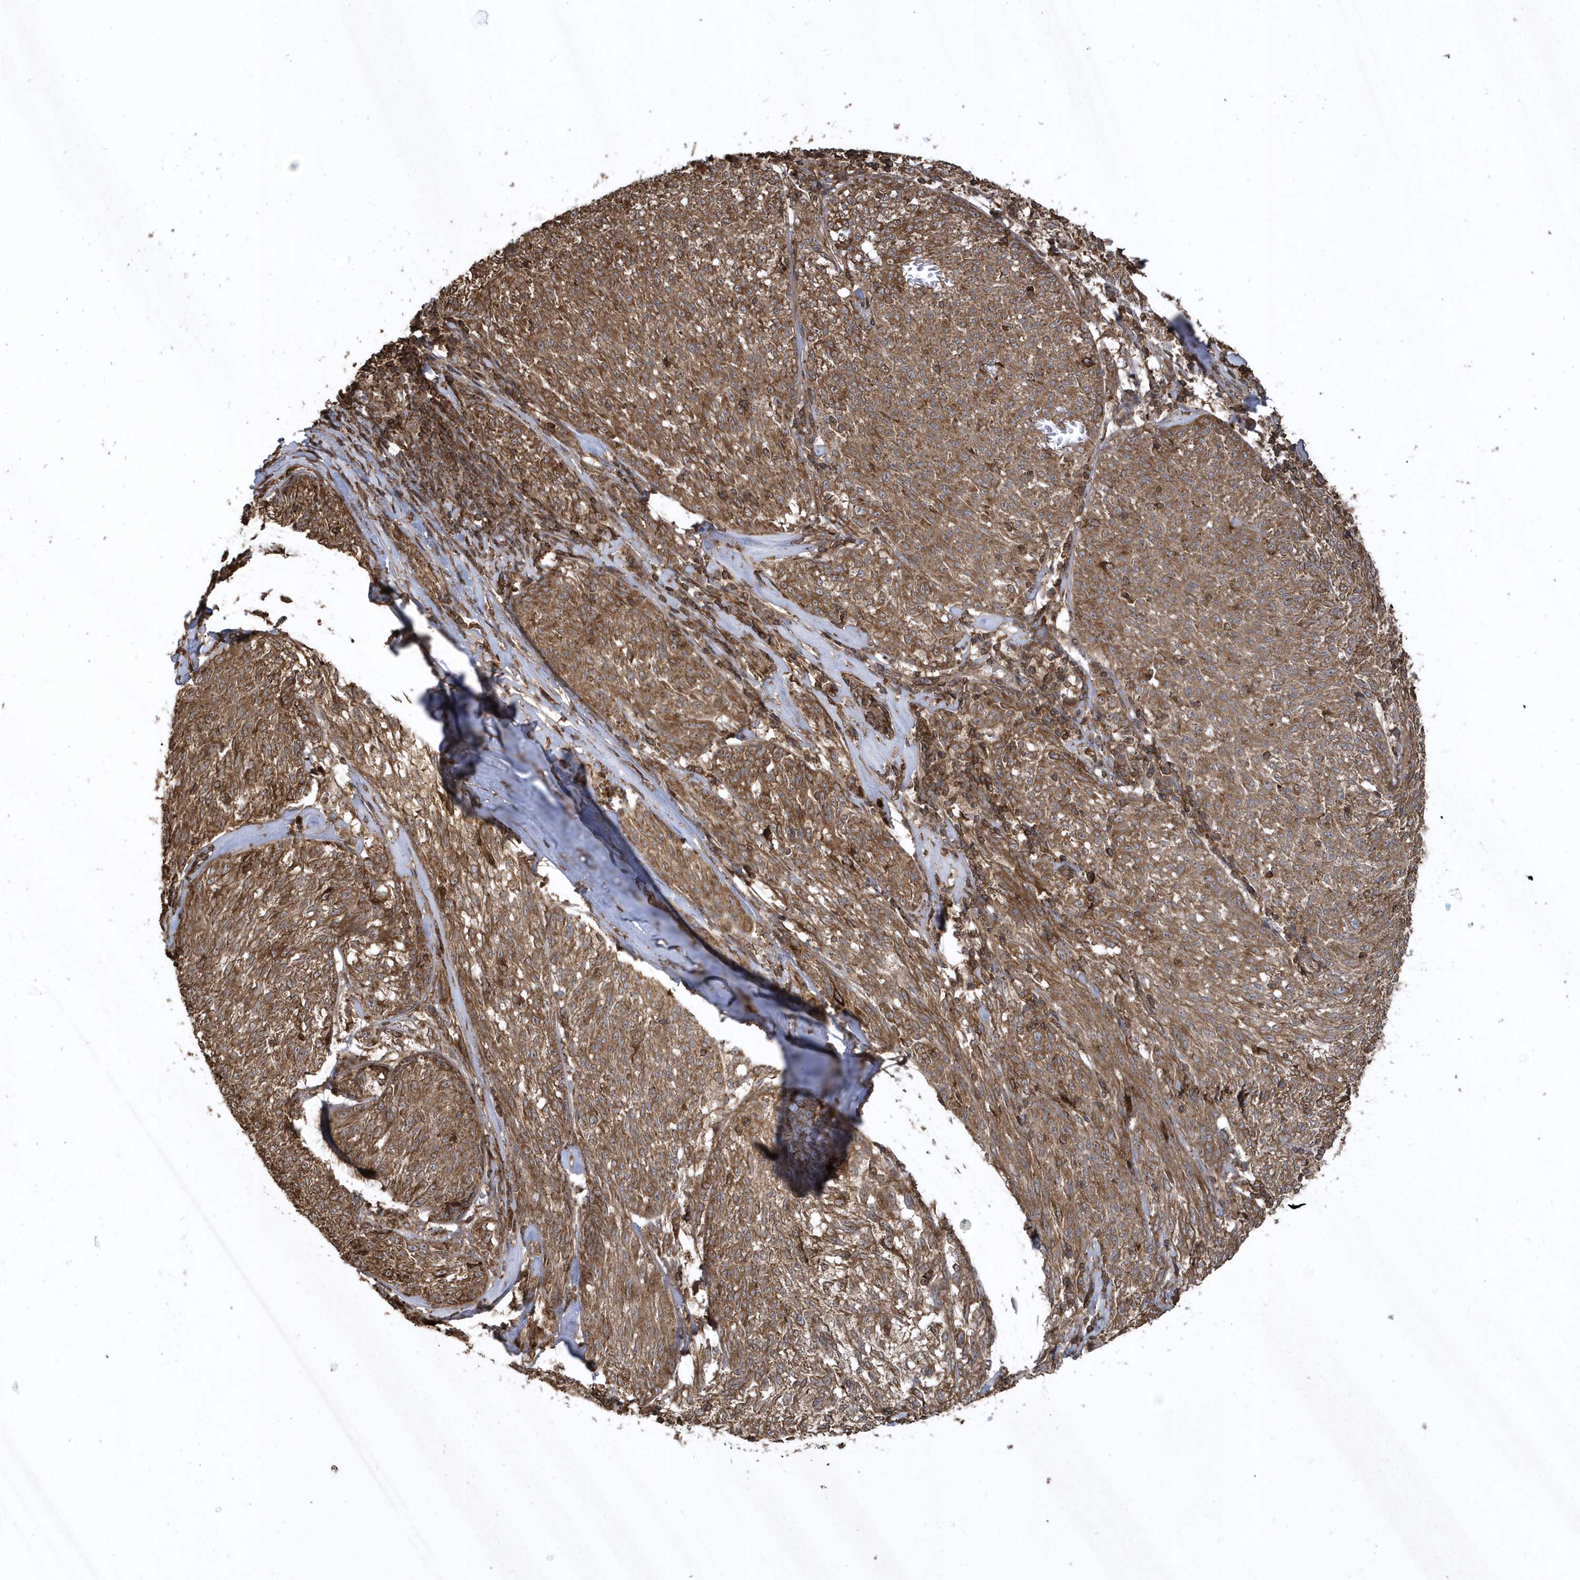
{"staining": {"intensity": "moderate", "quantity": ">75%", "location": "cytoplasmic/membranous"}, "tissue": "melanoma", "cell_type": "Tumor cells", "image_type": "cancer", "snomed": [{"axis": "morphology", "description": "Malignant melanoma, NOS"}, {"axis": "topography", "description": "Skin"}], "caption": "Malignant melanoma stained for a protein reveals moderate cytoplasmic/membranous positivity in tumor cells.", "gene": "SENP8", "patient": {"sex": "female", "age": 72}}